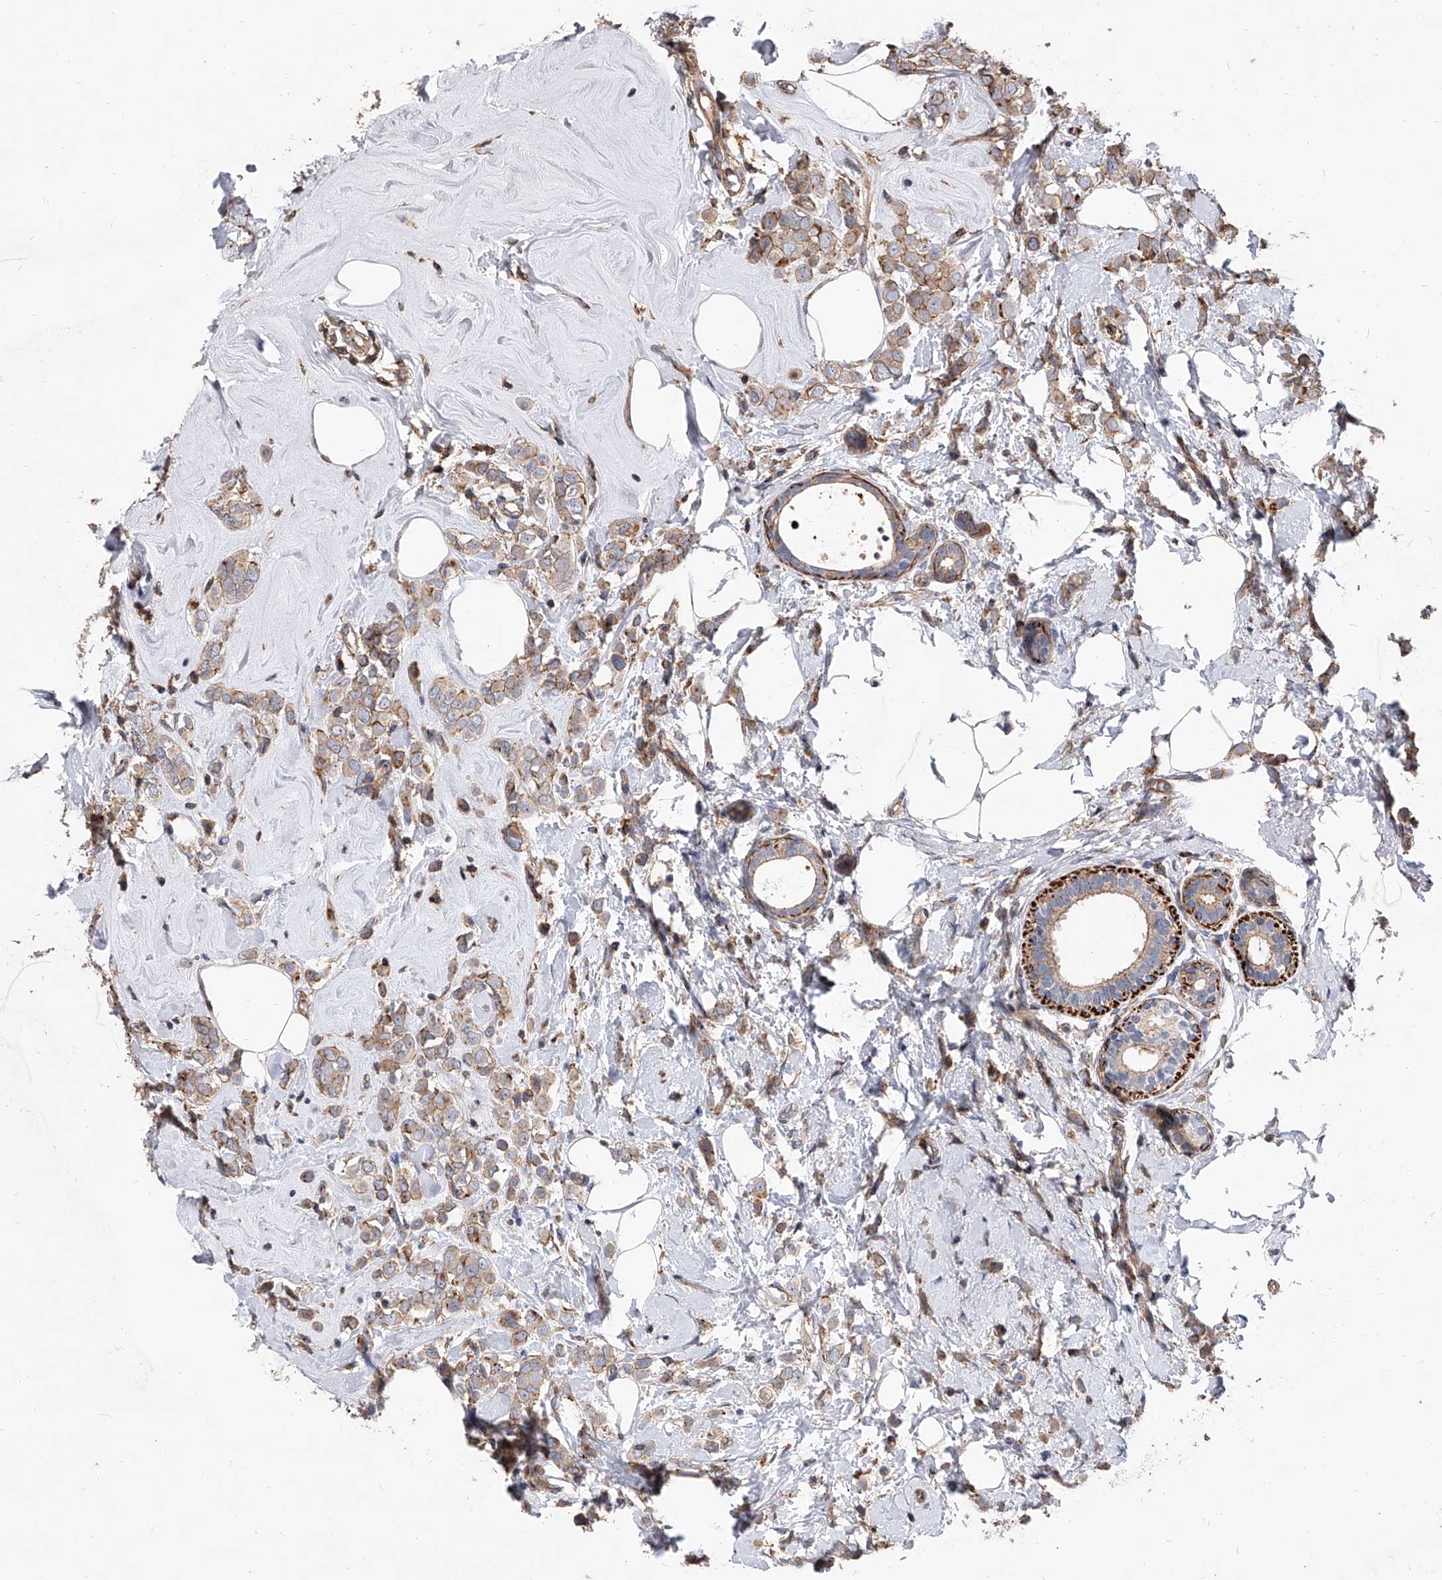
{"staining": {"intensity": "moderate", "quantity": ">75%", "location": "cytoplasmic/membranous"}, "tissue": "breast cancer", "cell_type": "Tumor cells", "image_type": "cancer", "snomed": [{"axis": "morphology", "description": "Lobular carcinoma"}, {"axis": "topography", "description": "Breast"}], "caption": "The immunohistochemical stain highlights moderate cytoplasmic/membranous expression in tumor cells of breast cancer (lobular carcinoma) tissue.", "gene": "PISD", "patient": {"sex": "female", "age": 47}}